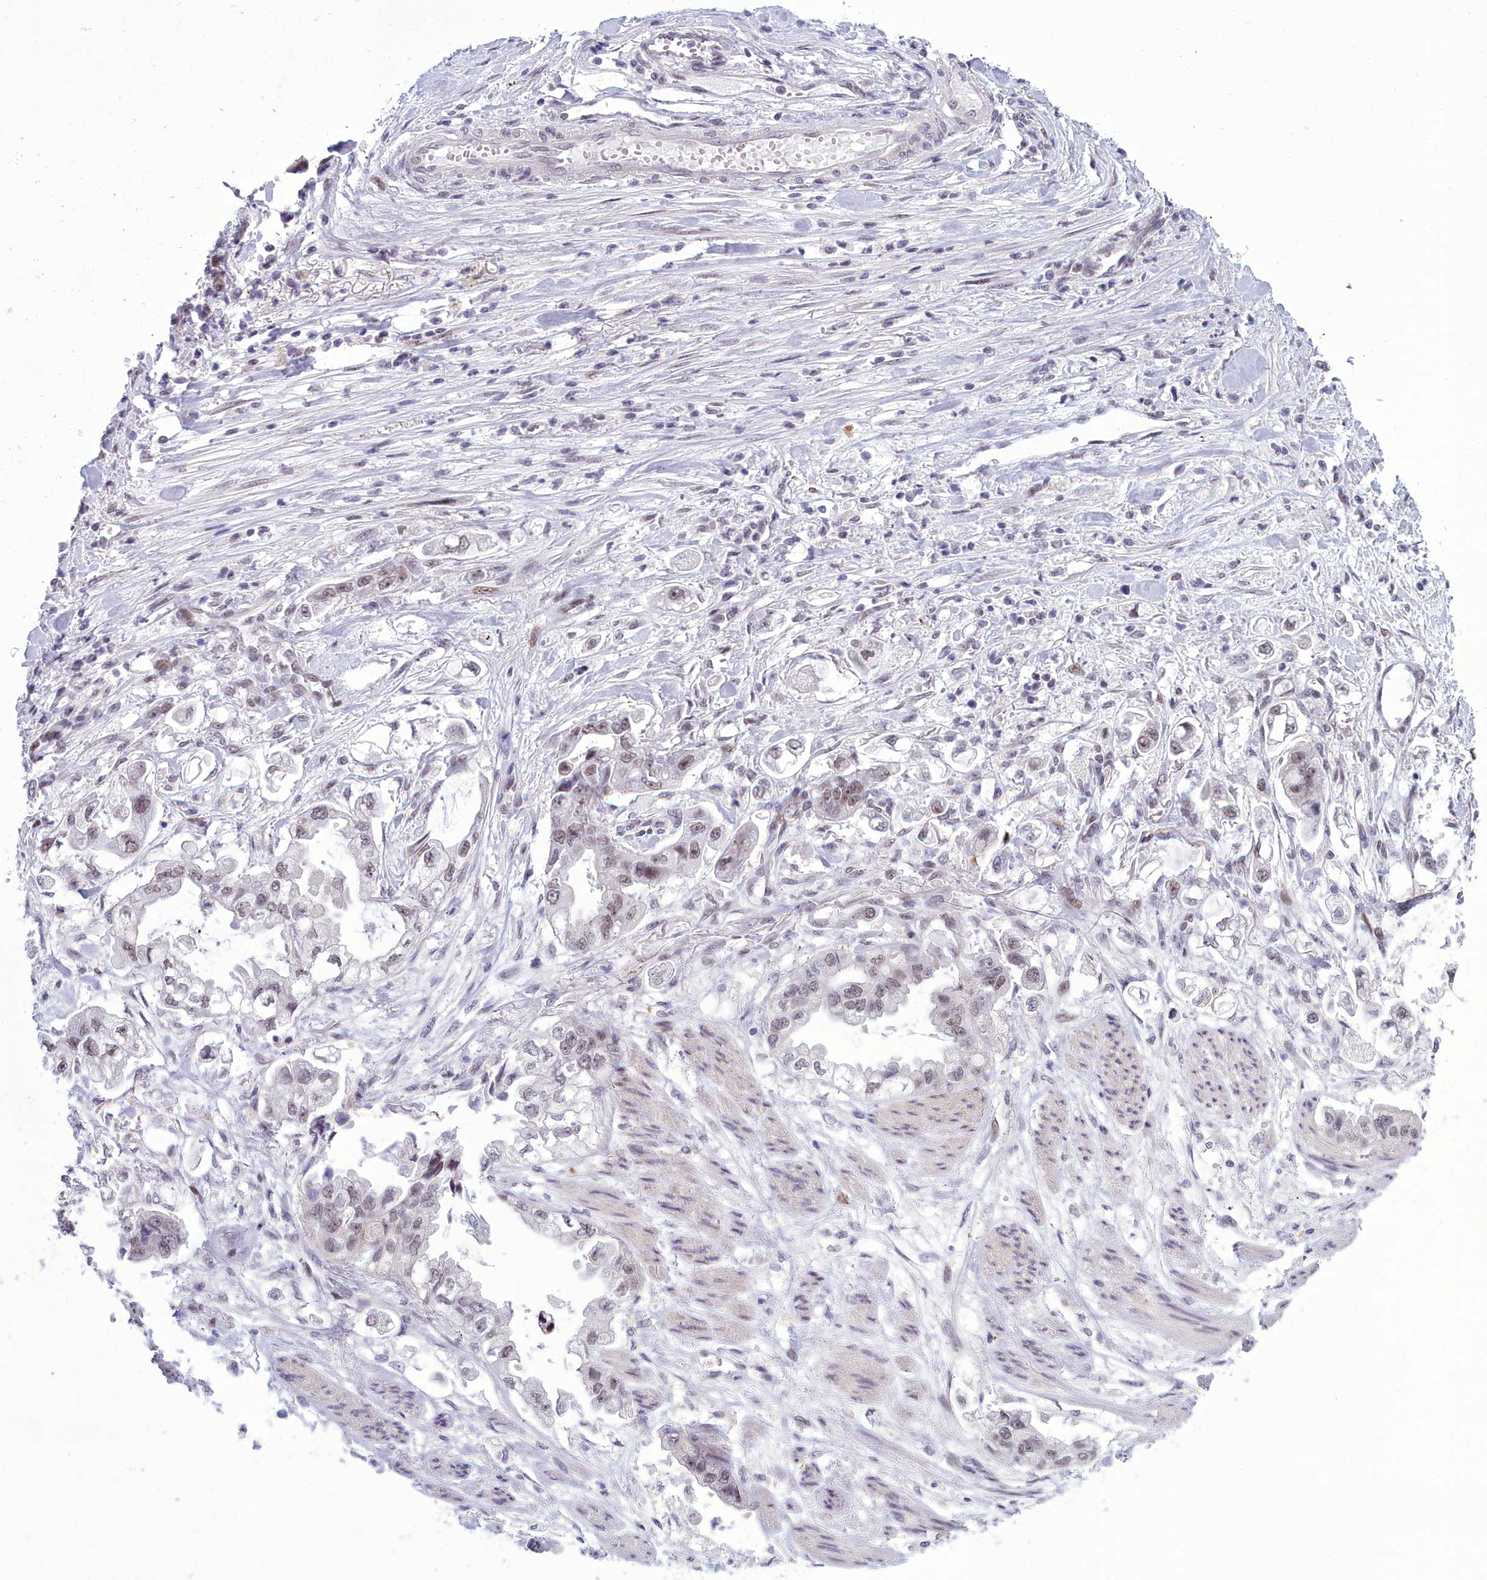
{"staining": {"intensity": "moderate", "quantity": ">75%", "location": "nuclear"}, "tissue": "stomach cancer", "cell_type": "Tumor cells", "image_type": "cancer", "snomed": [{"axis": "morphology", "description": "Adenocarcinoma, NOS"}, {"axis": "topography", "description": "Stomach"}], "caption": "A brown stain shows moderate nuclear expression of a protein in human adenocarcinoma (stomach) tumor cells.", "gene": "CEACAM19", "patient": {"sex": "male", "age": 62}}